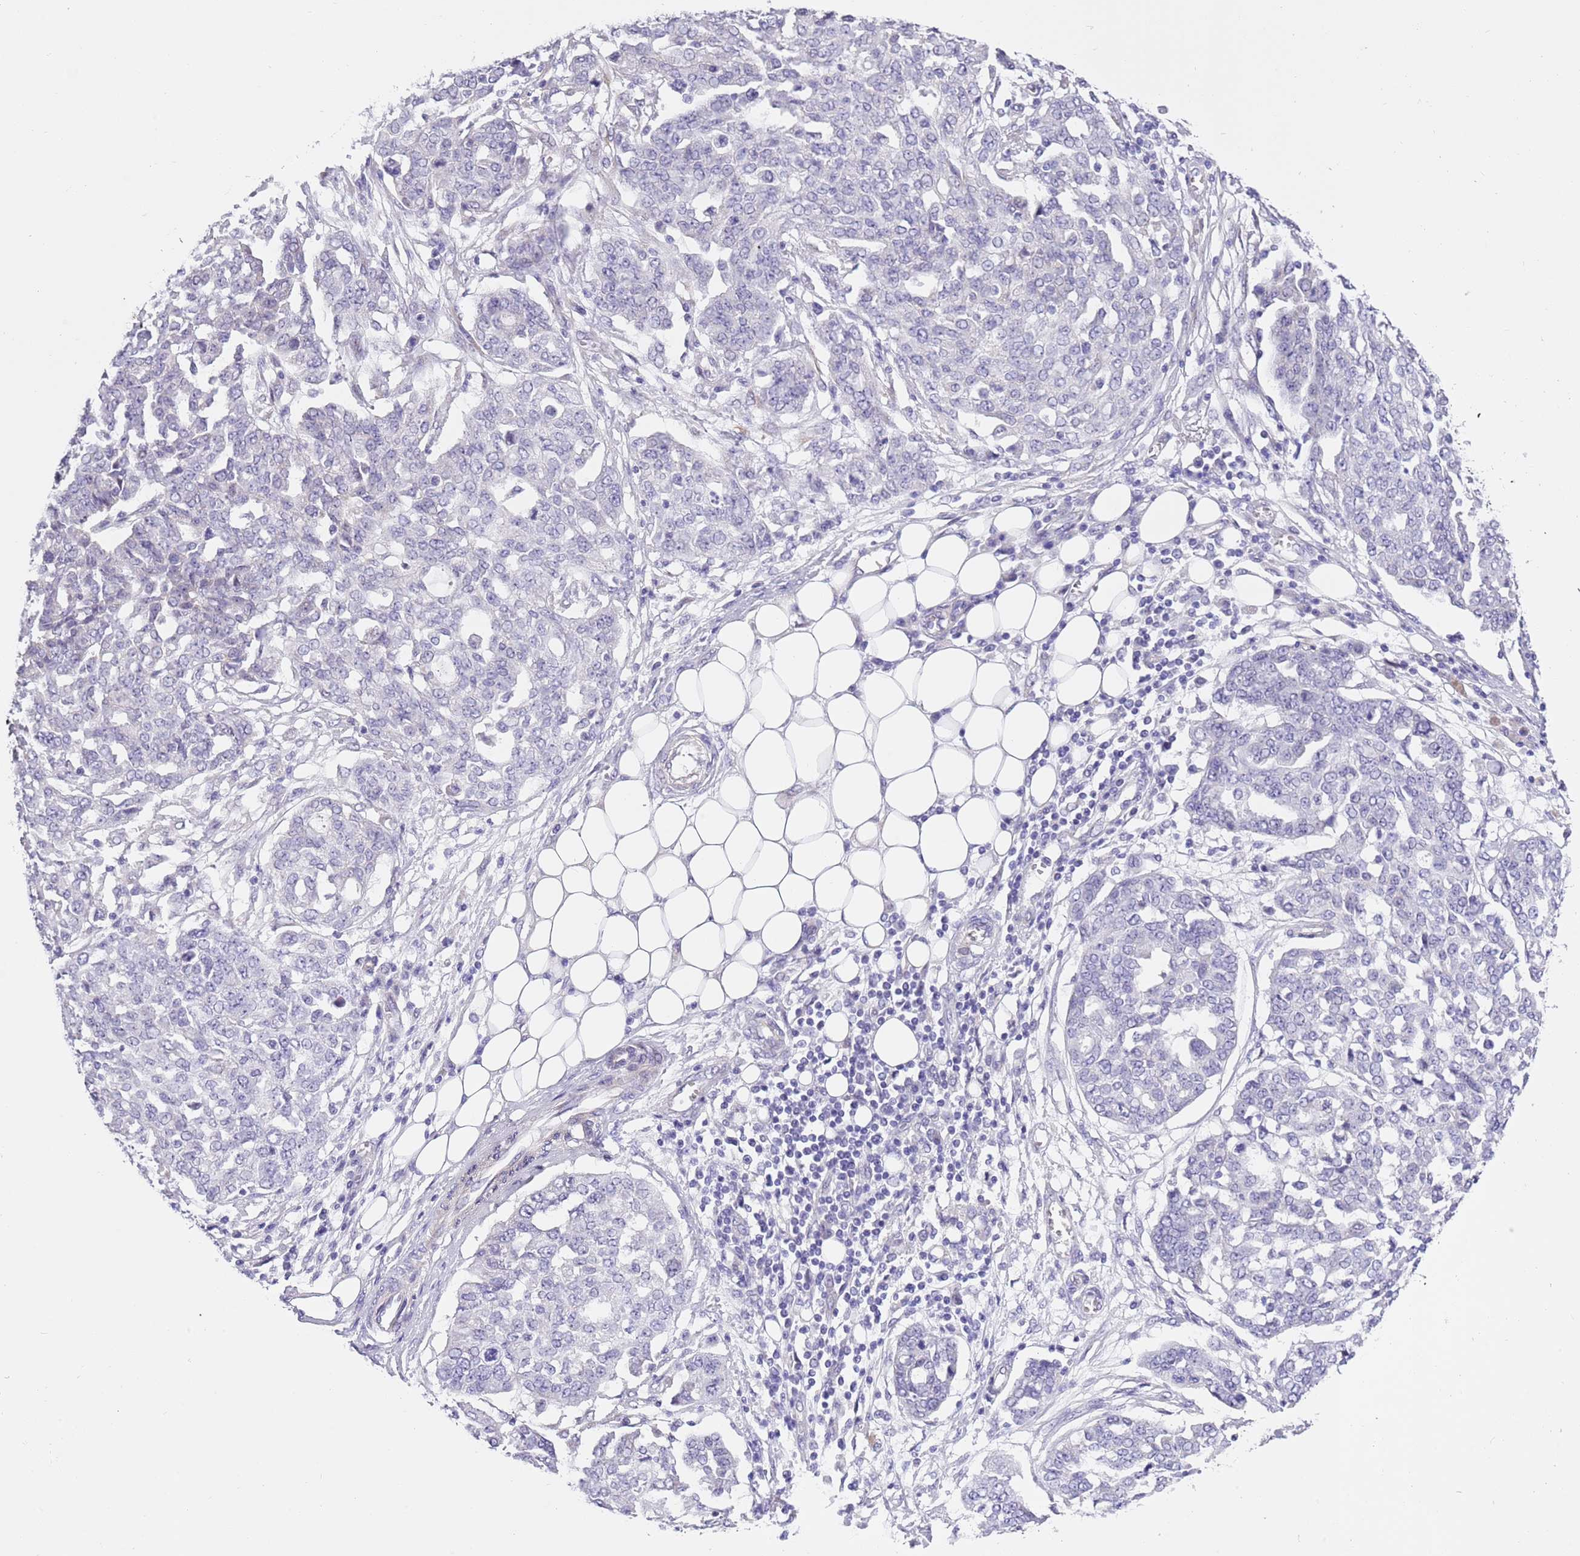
{"staining": {"intensity": "negative", "quantity": "none", "location": "none"}, "tissue": "ovarian cancer", "cell_type": "Tumor cells", "image_type": "cancer", "snomed": [{"axis": "morphology", "description": "Cystadenocarcinoma, serous, NOS"}, {"axis": "topography", "description": "Soft tissue"}, {"axis": "topography", "description": "Ovary"}], "caption": "A histopathology image of human ovarian cancer (serous cystadenocarcinoma) is negative for staining in tumor cells.", "gene": "NET1", "patient": {"sex": "female", "age": 57}}